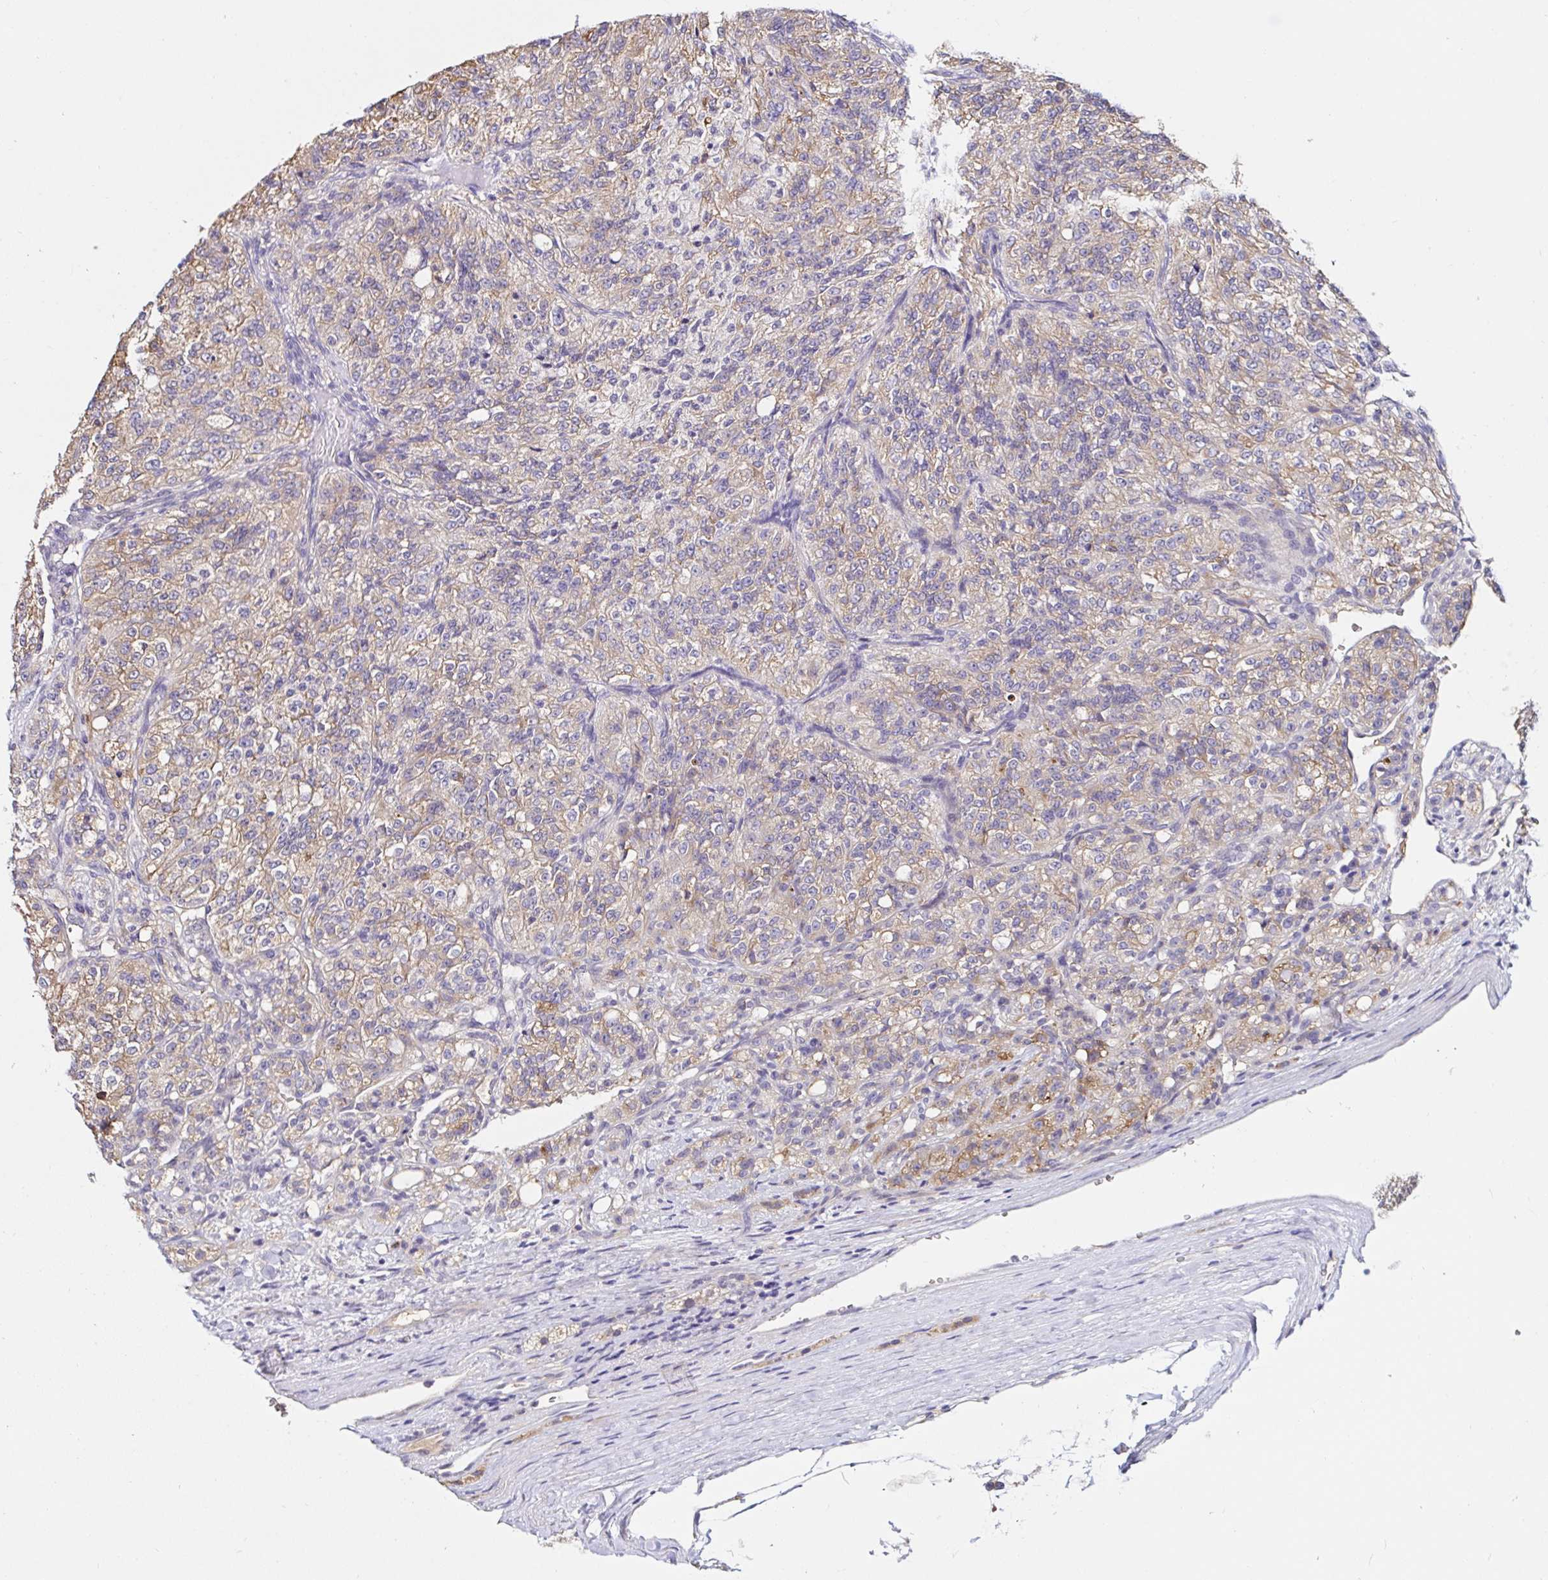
{"staining": {"intensity": "weak", "quantity": ">75%", "location": "cytoplasmic/membranous"}, "tissue": "renal cancer", "cell_type": "Tumor cells", "image_type": "cancer", "snomed": [{"axis": "morphology", "description": "Adenocarcinoma, NOS"}, {"axis": "topography", "description": "Kidney"}], "caption": "A low amount of weak cytoplasmic/membranous staining is identified in approximately >75% of tumor cells in adenocarcinoma (renal) tissue.", "gene": "RSRP1", "patient": {"sex": "female", "age": 63}}